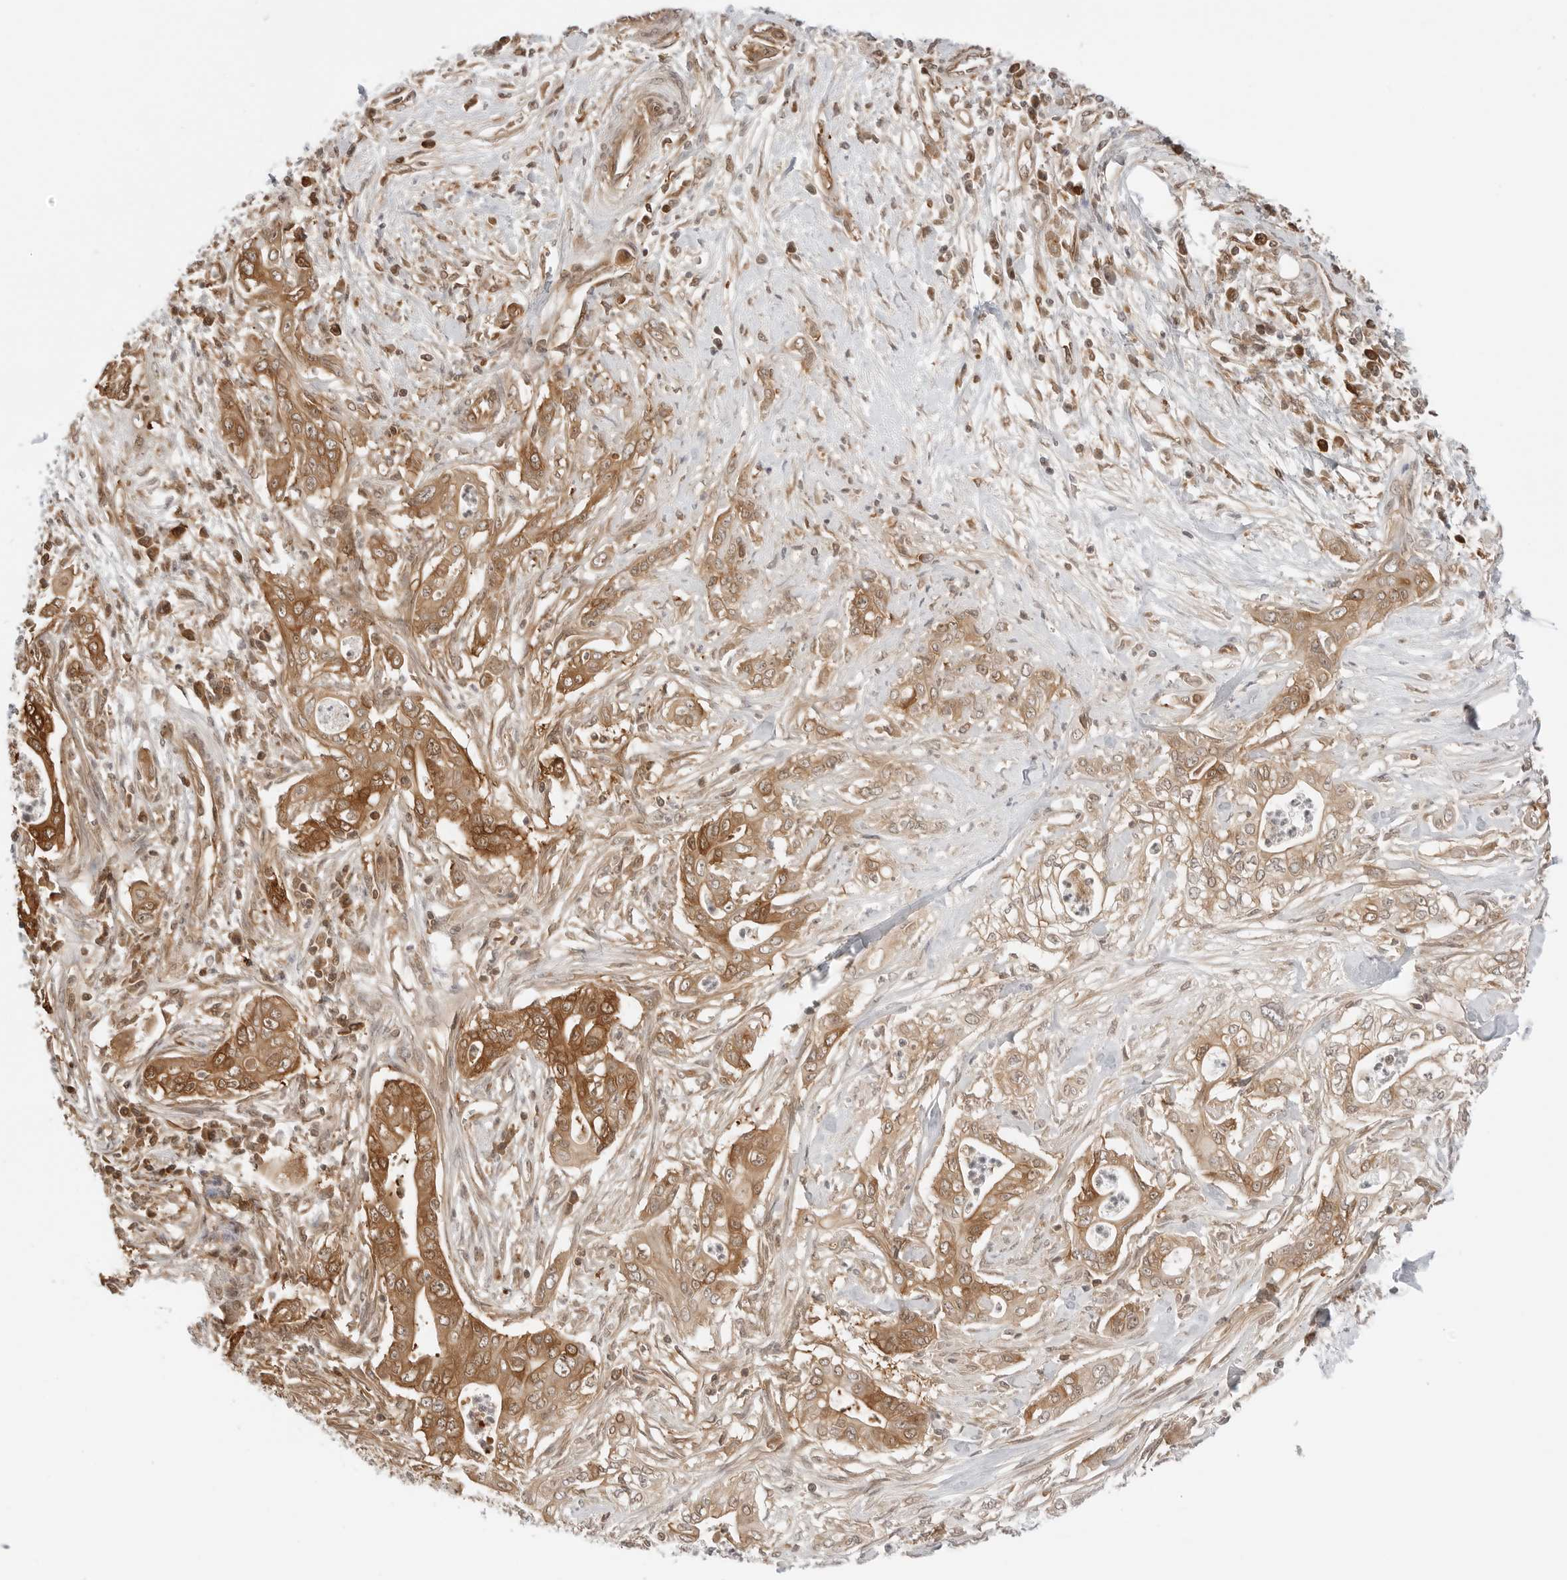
{"staining": {"intensity": "moderate", "quantity": ">75%", "location": "cytoplasmic/membranous"}, "tissue": "pancreatic cancer", "cell_type": "Tumor cells", "image_type": "cancer", "snomed": [{"axis": "morphology", "description": "Adenocarcinoma, NOS"}, {"axis": "topography", "description": "Pancreas"}], "caption": "IHC (DAB) staining of adenocarcinoma (pancreatic) reveals moderate cytoplasmic/membranous protein expression in approximately >75% of tumor cells.", "gene": "NUDC", "patient": {"sex": "male", "age": 58}}